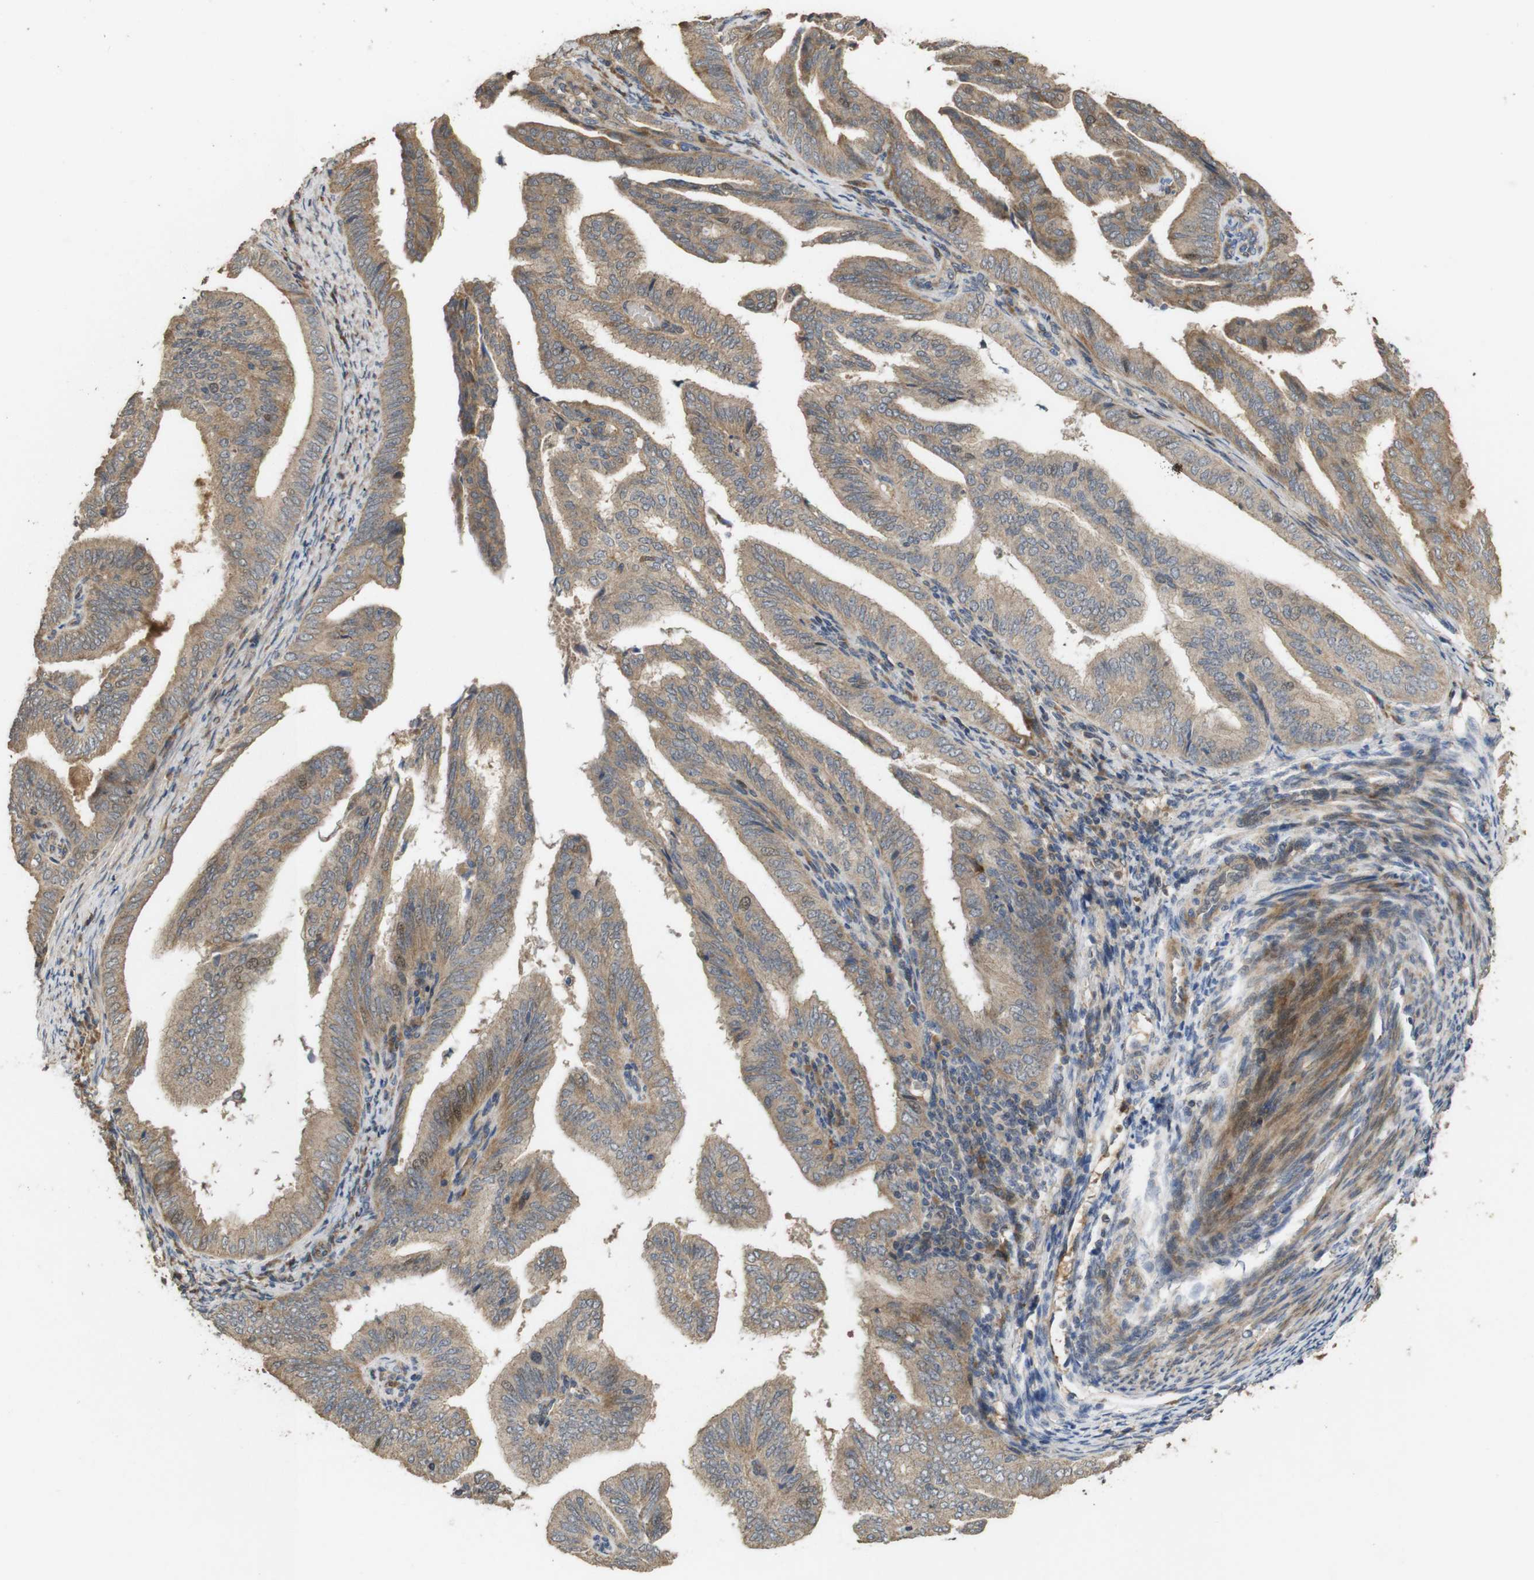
{"staining": {"intensity": "moderate", "quantity": ">75%", "location": "cytoplasmic/membranous,nuclear"}, "tissue": "endometrial cancer", "cell_type": "Tumor cells", "image_type": "cancer", "snomed": [{"axis": "morphology", "description": "Adenocarcinoma, NOS"}, {"axis": "topography", "description": "Endometrium"}], "caption": "A histopathology image of endometrial cancer stained for a protein demonstrates moderate cytoplasmic/membranous and nuclear brown staining in tumor cells.", "gene": "PCDHB10", "patient": {"sex": "female", "age": 58}}